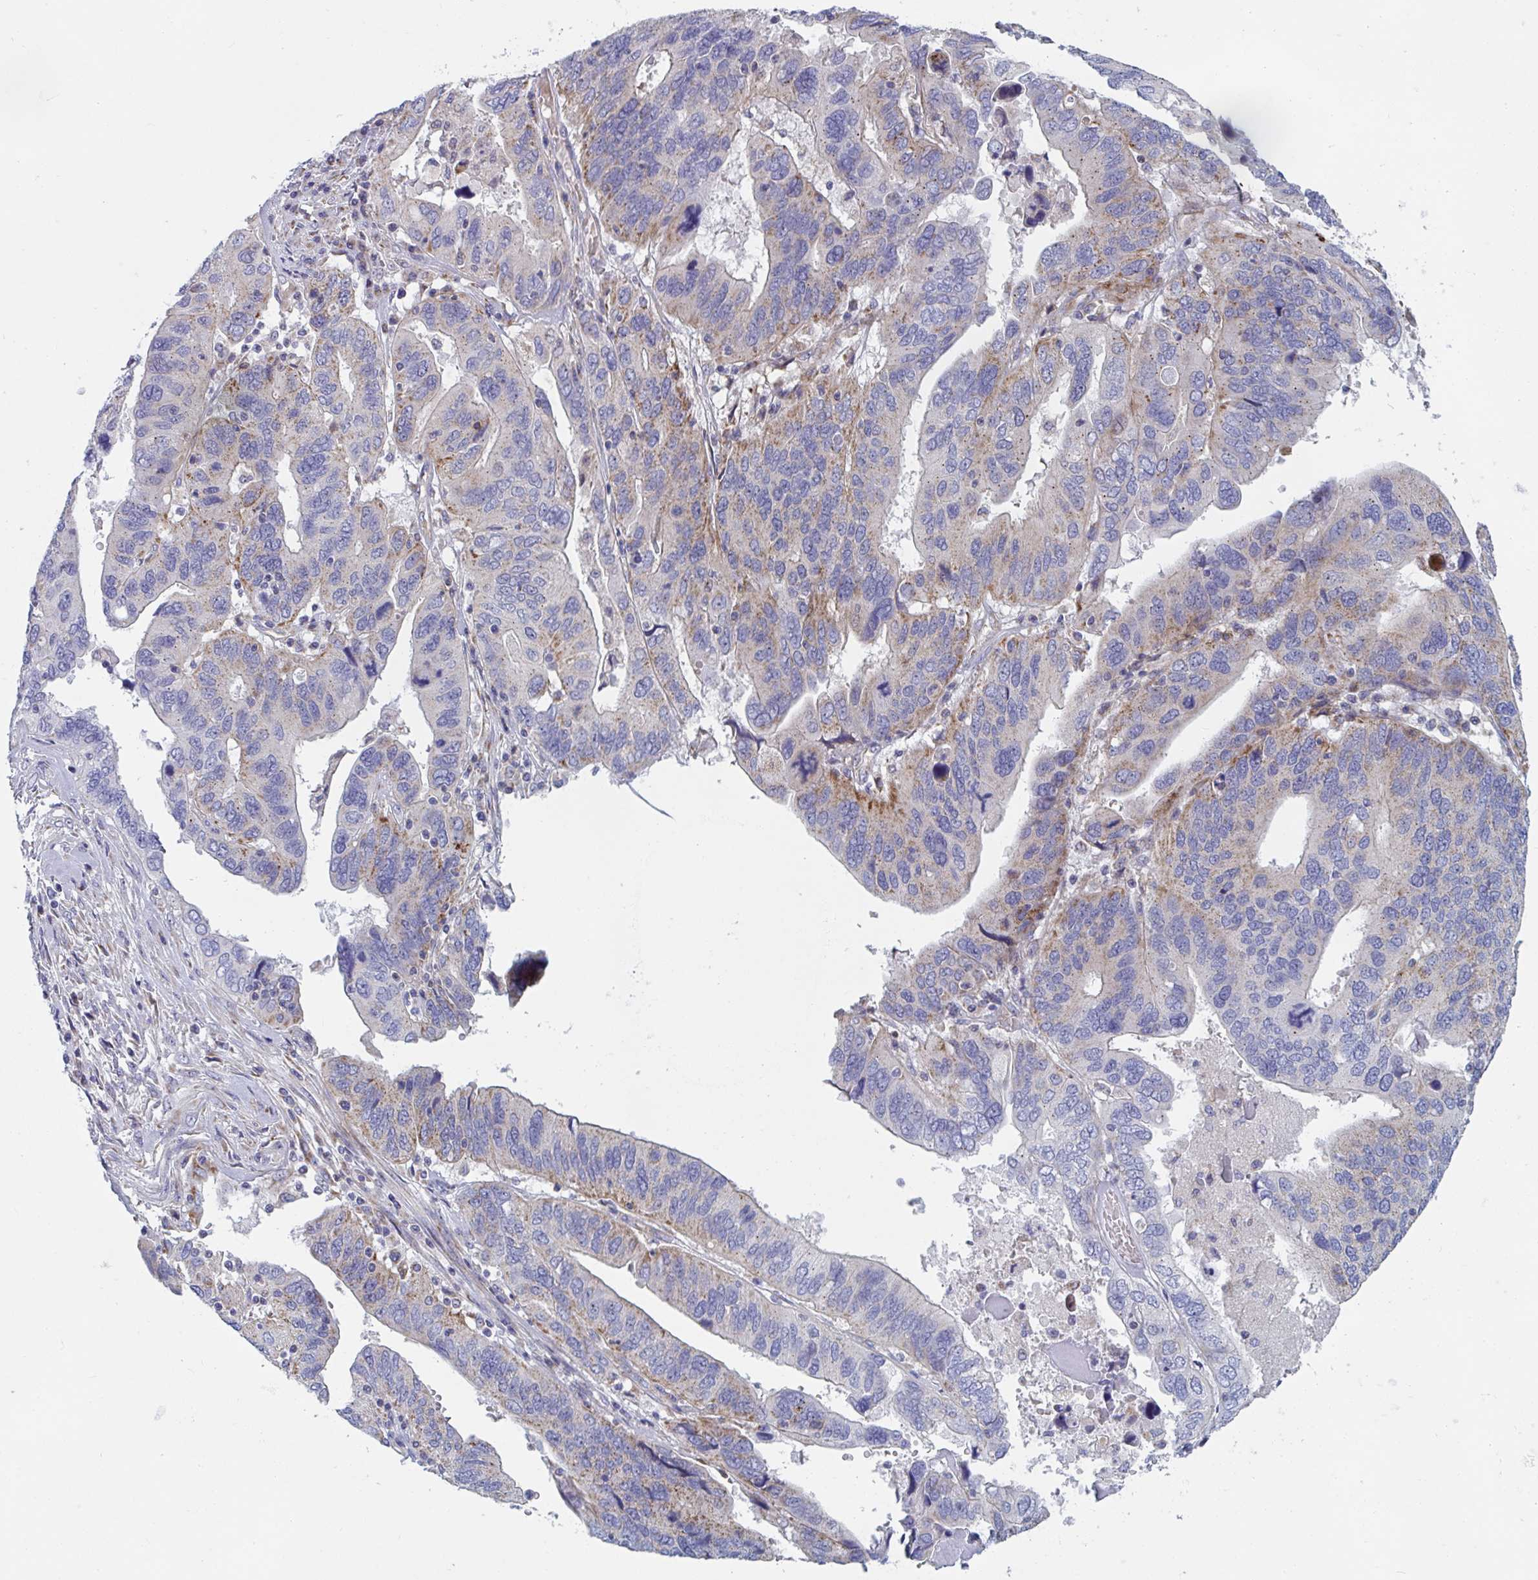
{"staining": {"intensity": "moderate", "quantity": "<25%", "location": "cytoplasmic/membranous"}, "tissue": "ovarian cancer", "cell_type": "Tumor cells", "image_type": "cancer", "snomed": [{"axis": "morphology", "description": "Cystadenocarcinoma, serous, NOS"}, {"axis": "topography", "description": "Ovary"}], "caption": "Ovarian cancer stained for a protein shows moderate cytoplasmic/membranous positivity in tumor cells. (IHC, brightfield microscopy, high magnification).", "gene": "MRPL53", "patient": {"sex": "female", "age": 79}}